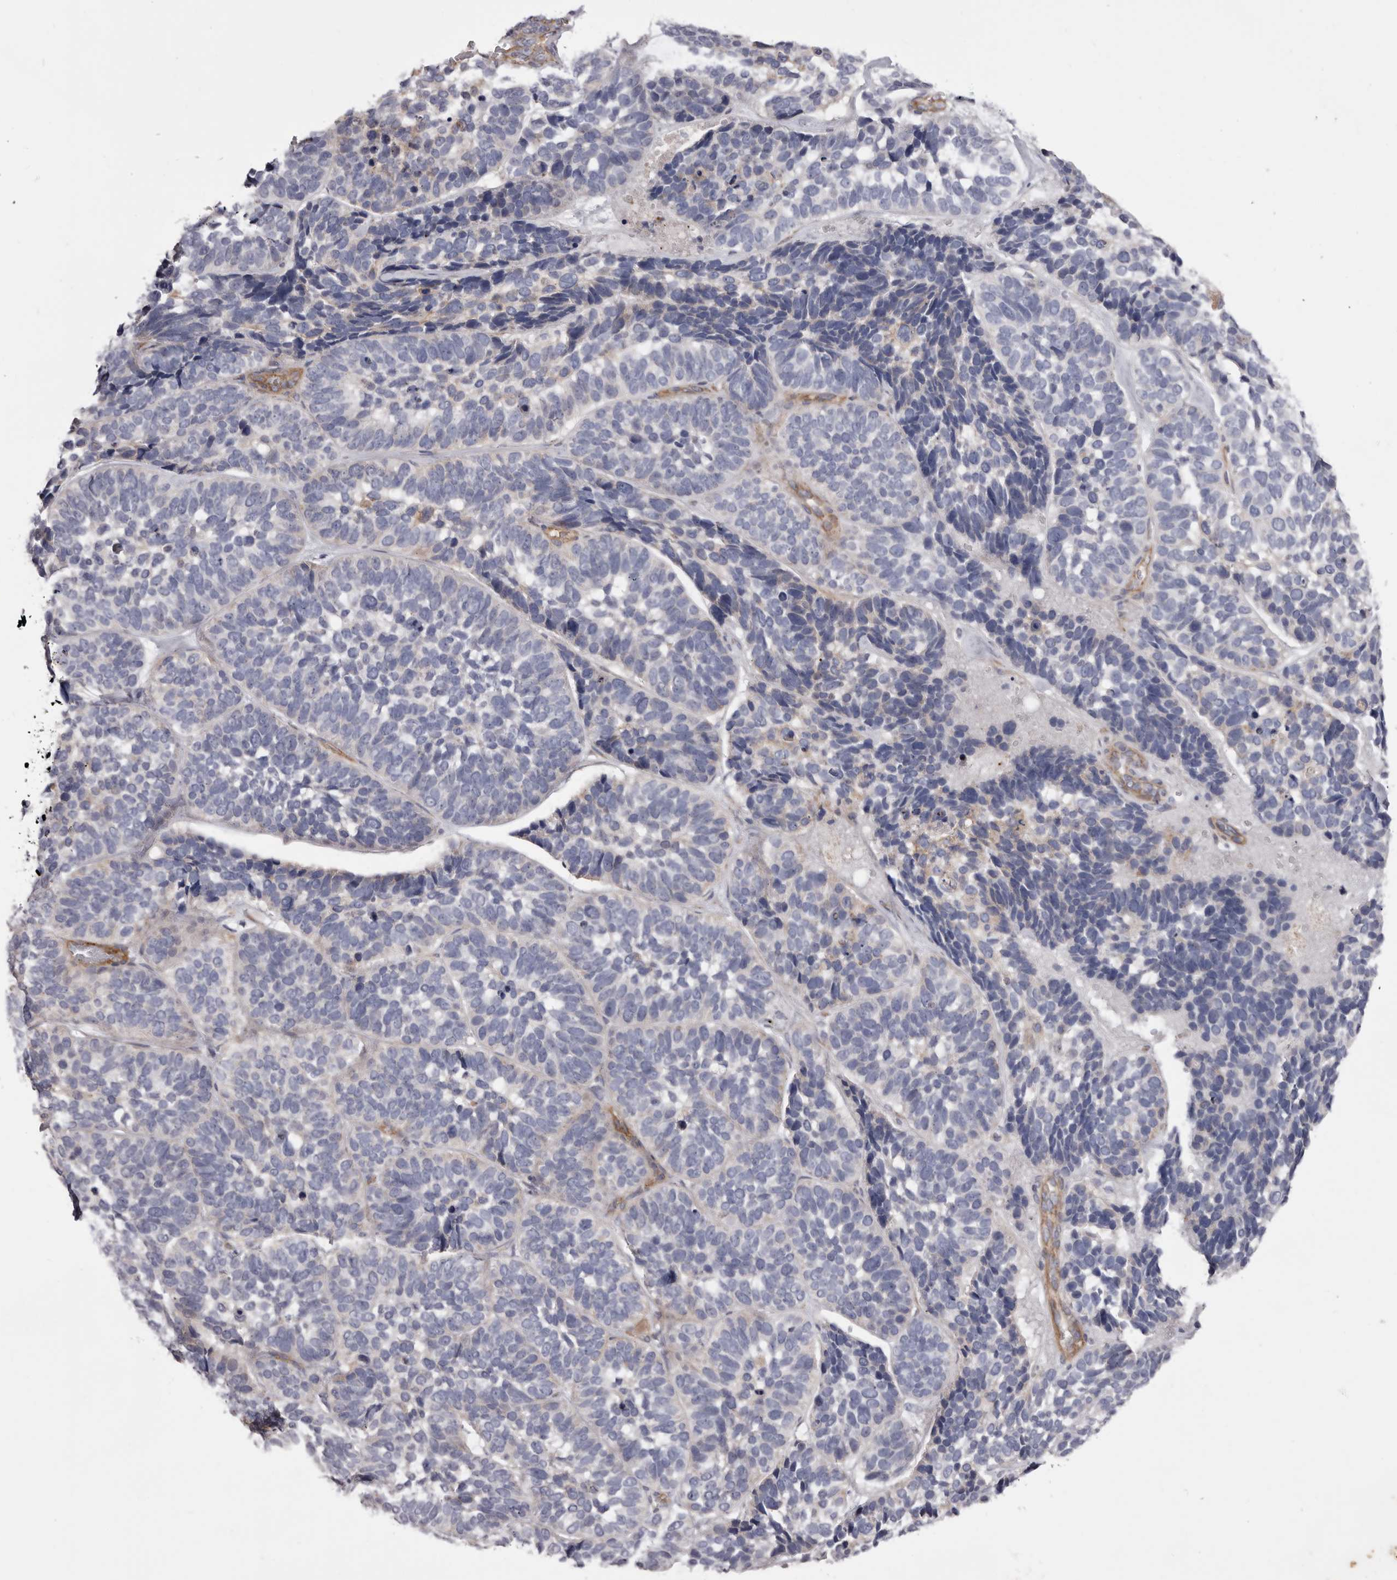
{"staining": {"intensity": "negative", "quantity": "none", "location": "none"}, "tissue": "skin cancer", "cell_type": "Tumor cells", "image_type": "cancer", "snomed": [{"axis": "morphology", "description": "Basal cell carcinoma"}, {"axis": "topography", "description": "Skin"}], "caption": "Immunohistochemical staining of skin basal cell carcinoma demonstrates no significant expression in tumor cells. The staining is performed using DAB (3,3'-diaminobenzidine) brown chromogen with nuclei counter-stained in using hematoxylin.", "gene": "PEG10", "patient": {"sex": "male", "age": 62}}